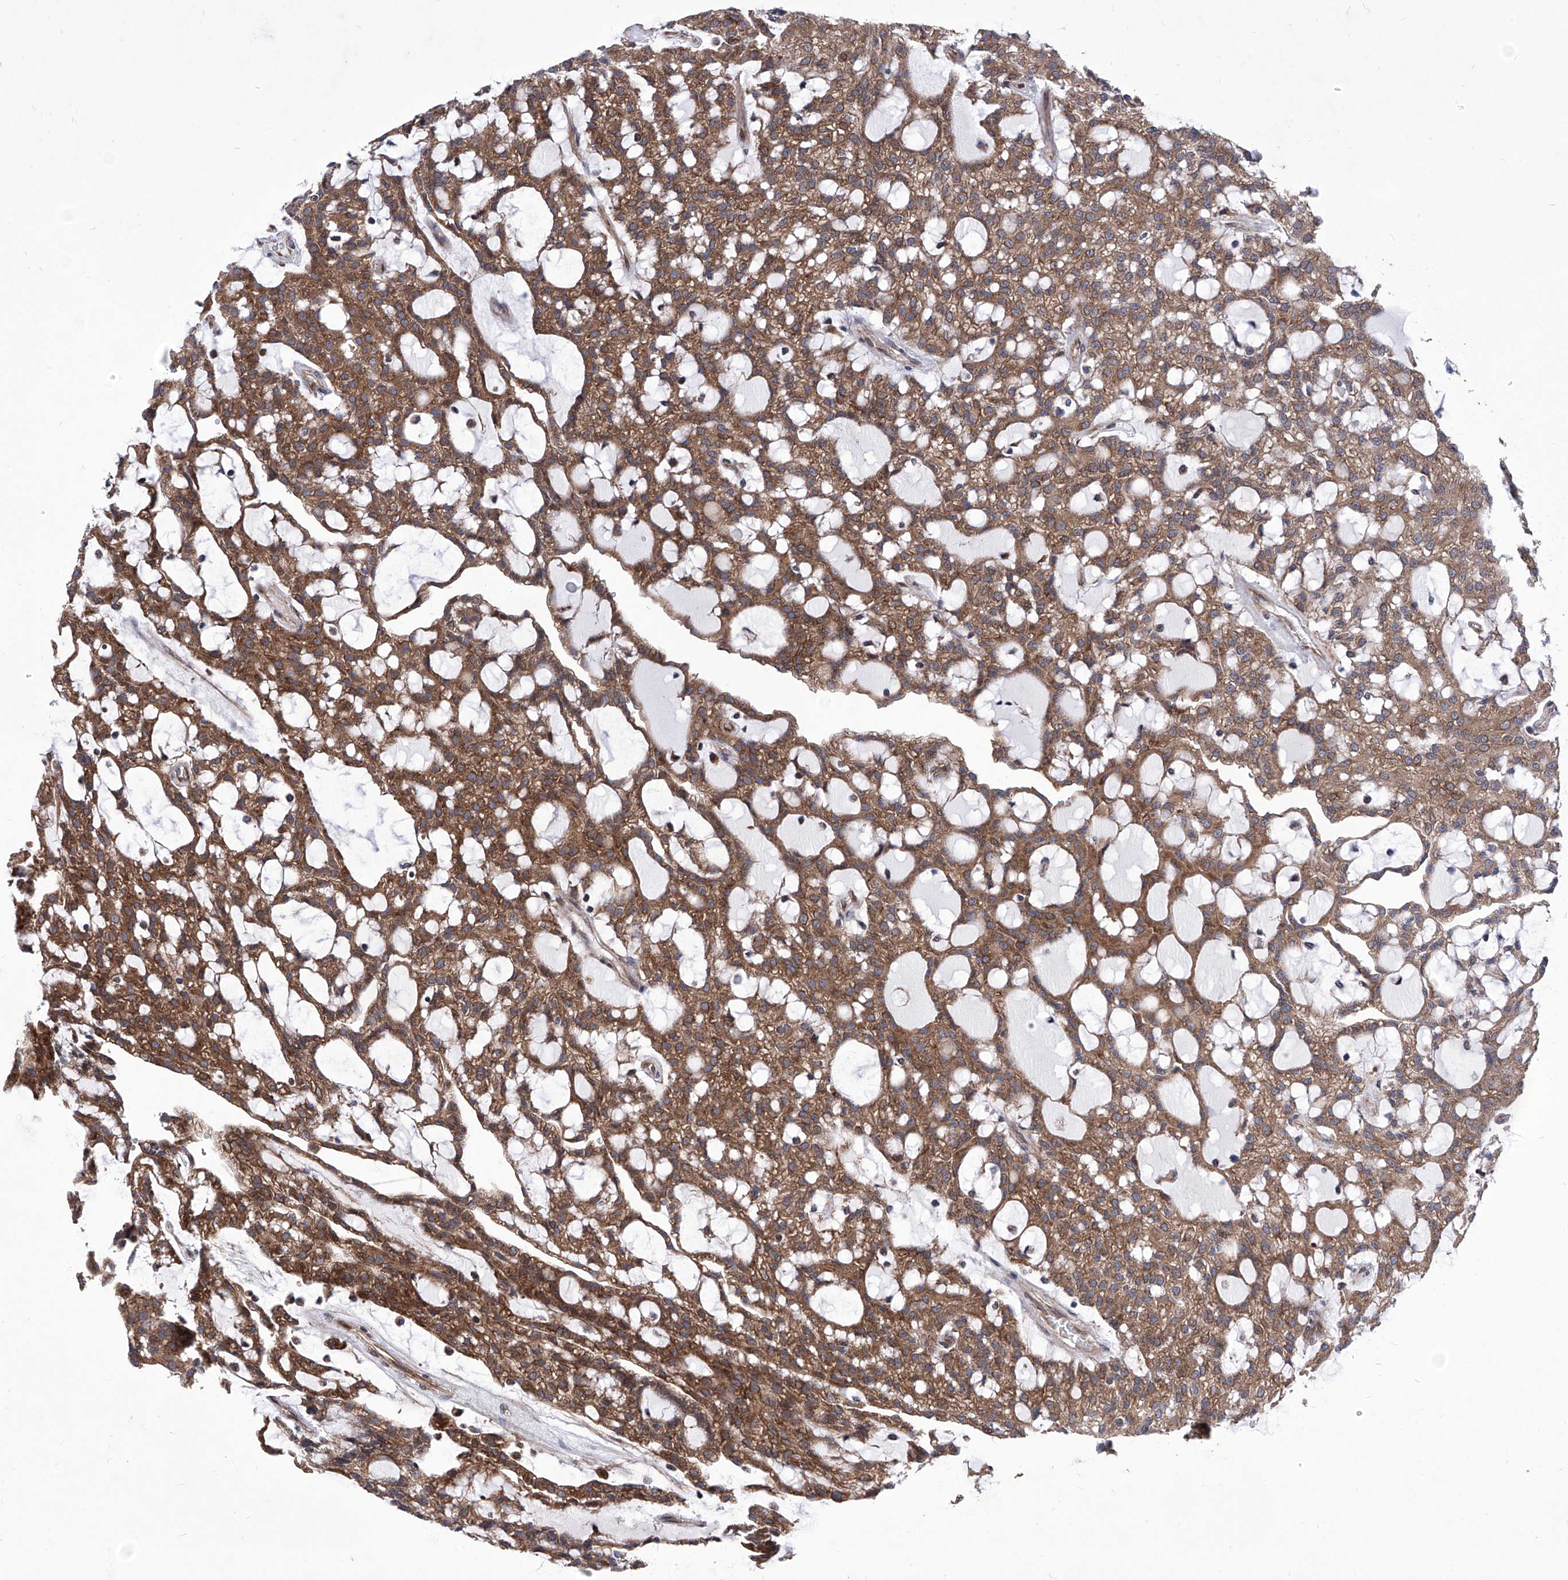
{"staining": {"intensity": "moderate", "quantity": ">75%", "location": "cytoplasmic/membranous"}, "tissue": "renal cancer", "cell_type": "Tumor cells", "image_type": "cancer", "snomed": [{"axis": "morphology", "description": "Adenocarcinoma, NOS"}, {"axis": "topography", "description": "Kidney"}], "caption": "Renal cancer (adenocarcinoma) stained with IHC demonstrates moderate cytoplasmic/membranous positivity in about >75% of tumor cells.", "gene": "KTI12", "patient": {"sex": "male", "age": 63}}